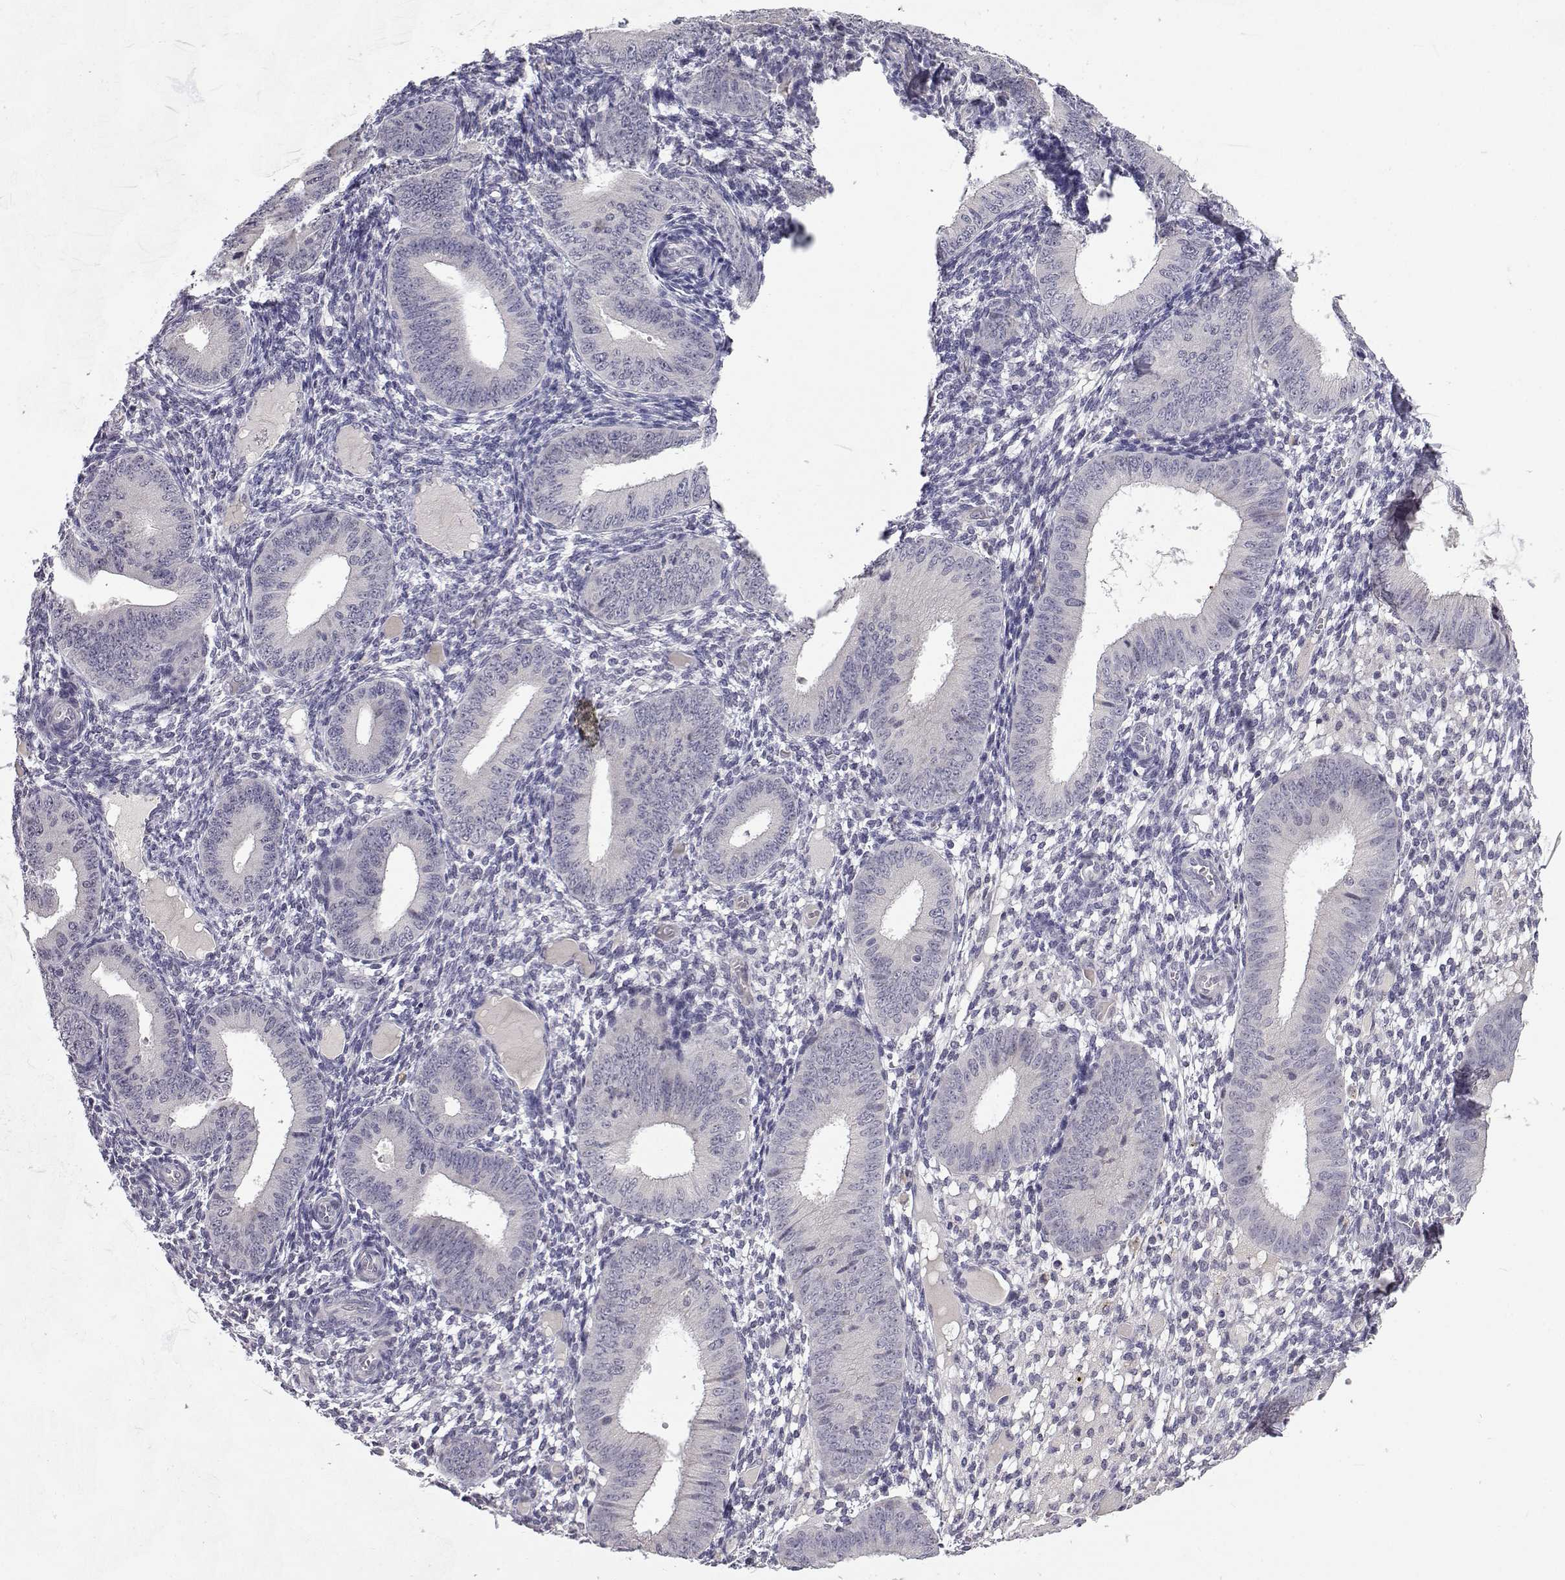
{"staining": {"intensity": "negative", "quantity": "none", "location": "none"}, "tissue": "endometrium", "cell_type": "Cells in endometrial stroma", "image_type": "normal", "snomed": [{"axis": "morphology", "description": "Normal tissue, NOS"}, {"axis": "topography", "description": "Endometrium"}], "caption": "Cells in endometrial stroma are negative for brown protein staining in unremarkable endometrium.", "gene": "SLC6A3", "patient": {"sex": "female", "age": 39}}